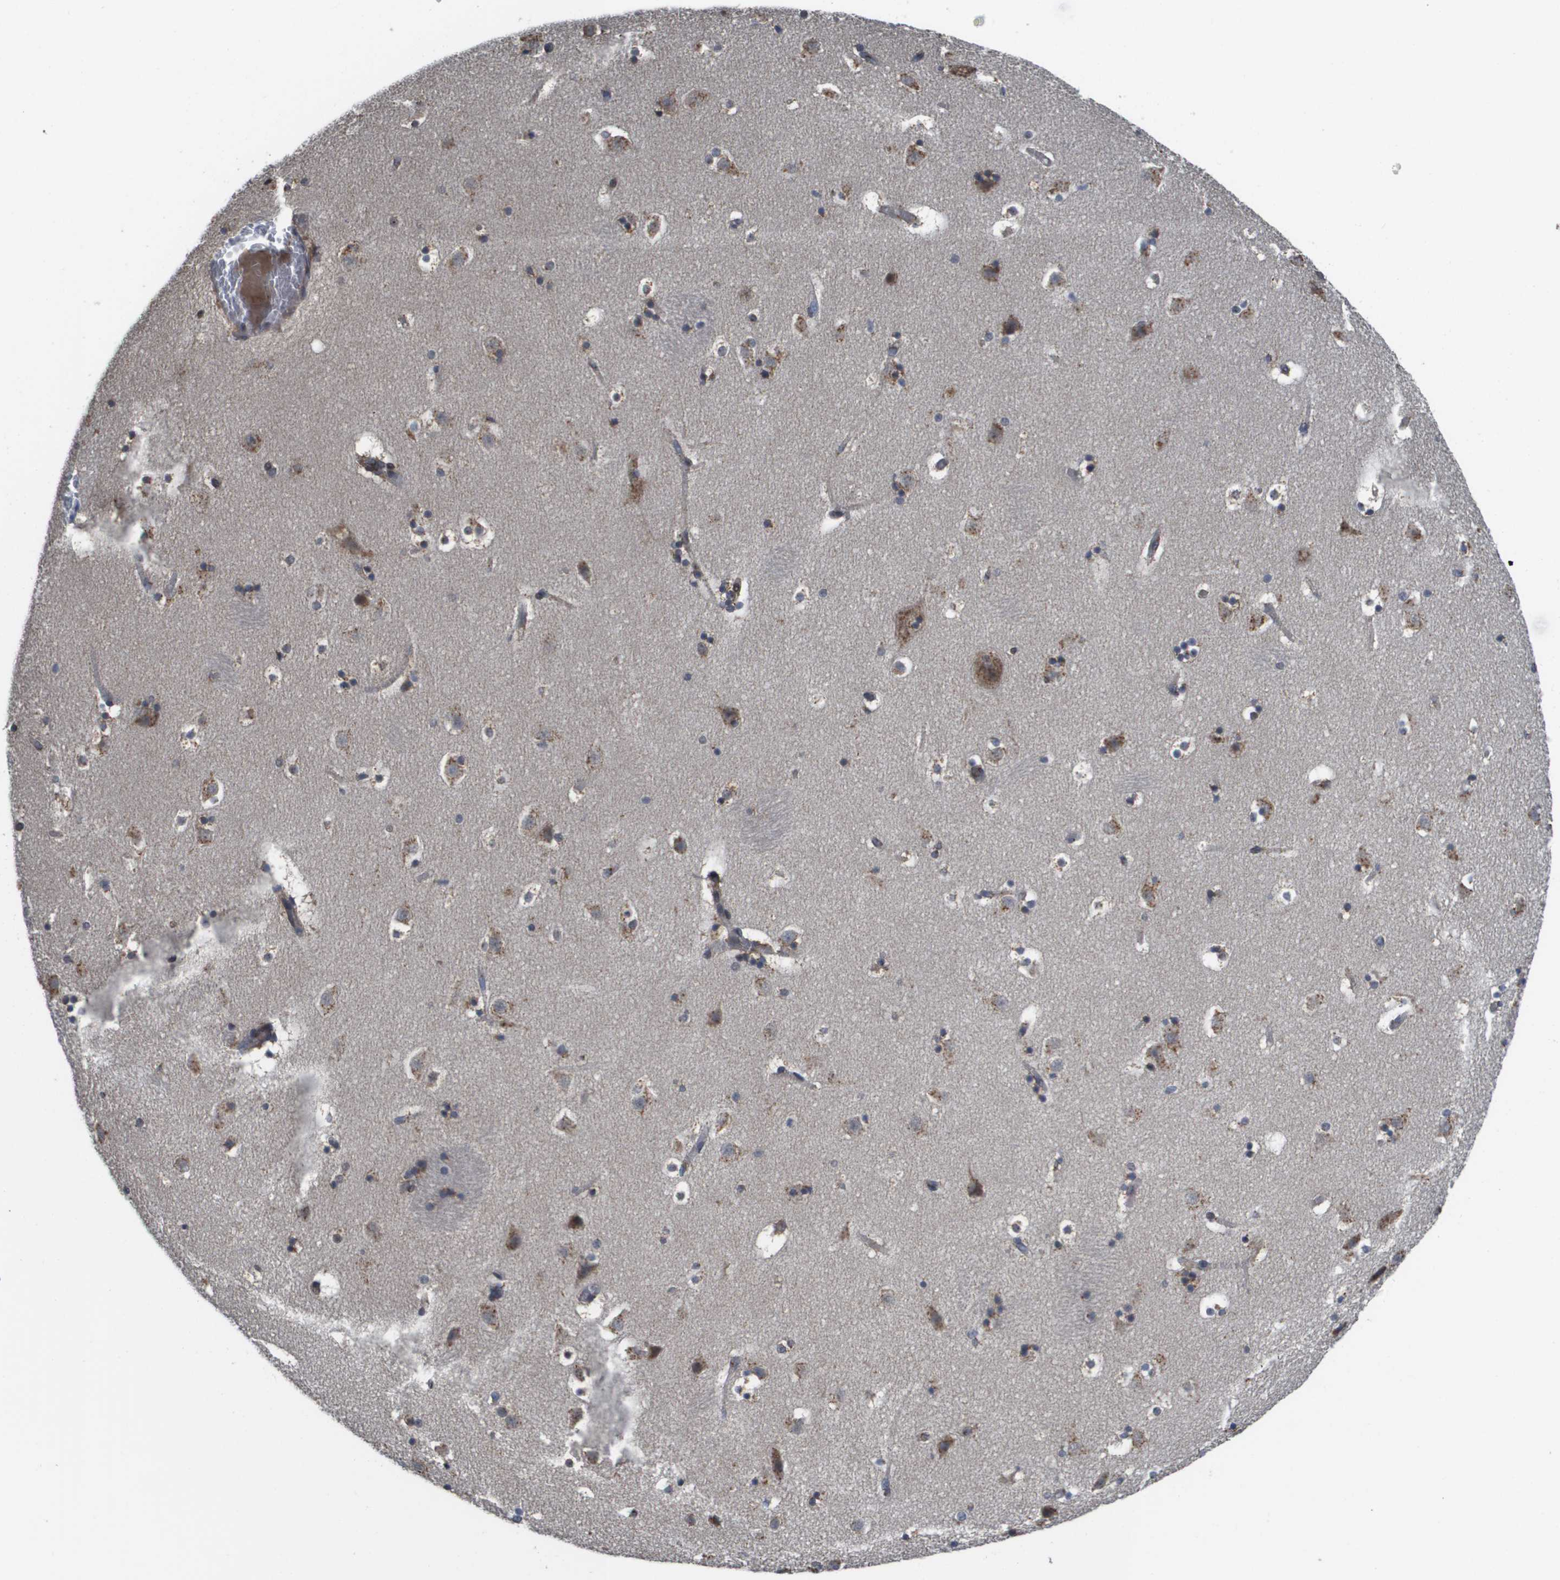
{"staining": {"intensity": "moderate", "quantity": "25%-75%", "location": "cytoplasmic/membranous"}, "tissue": "caudate", "cell_type": "Glial cells", "image_type": "normal", "snomed": [{"axis": "morphology", "description": "Normal tissue, NOS"}, {"axis": "topography", "description": "Lateral ventricle wall"}], "caption": "Moderate cytoplasmic/membranous protein expression is seen in about 25%-75% of glial cells in caudate.", "gene": "PCK1", "patient": {"sex": "male", "age": 45}}